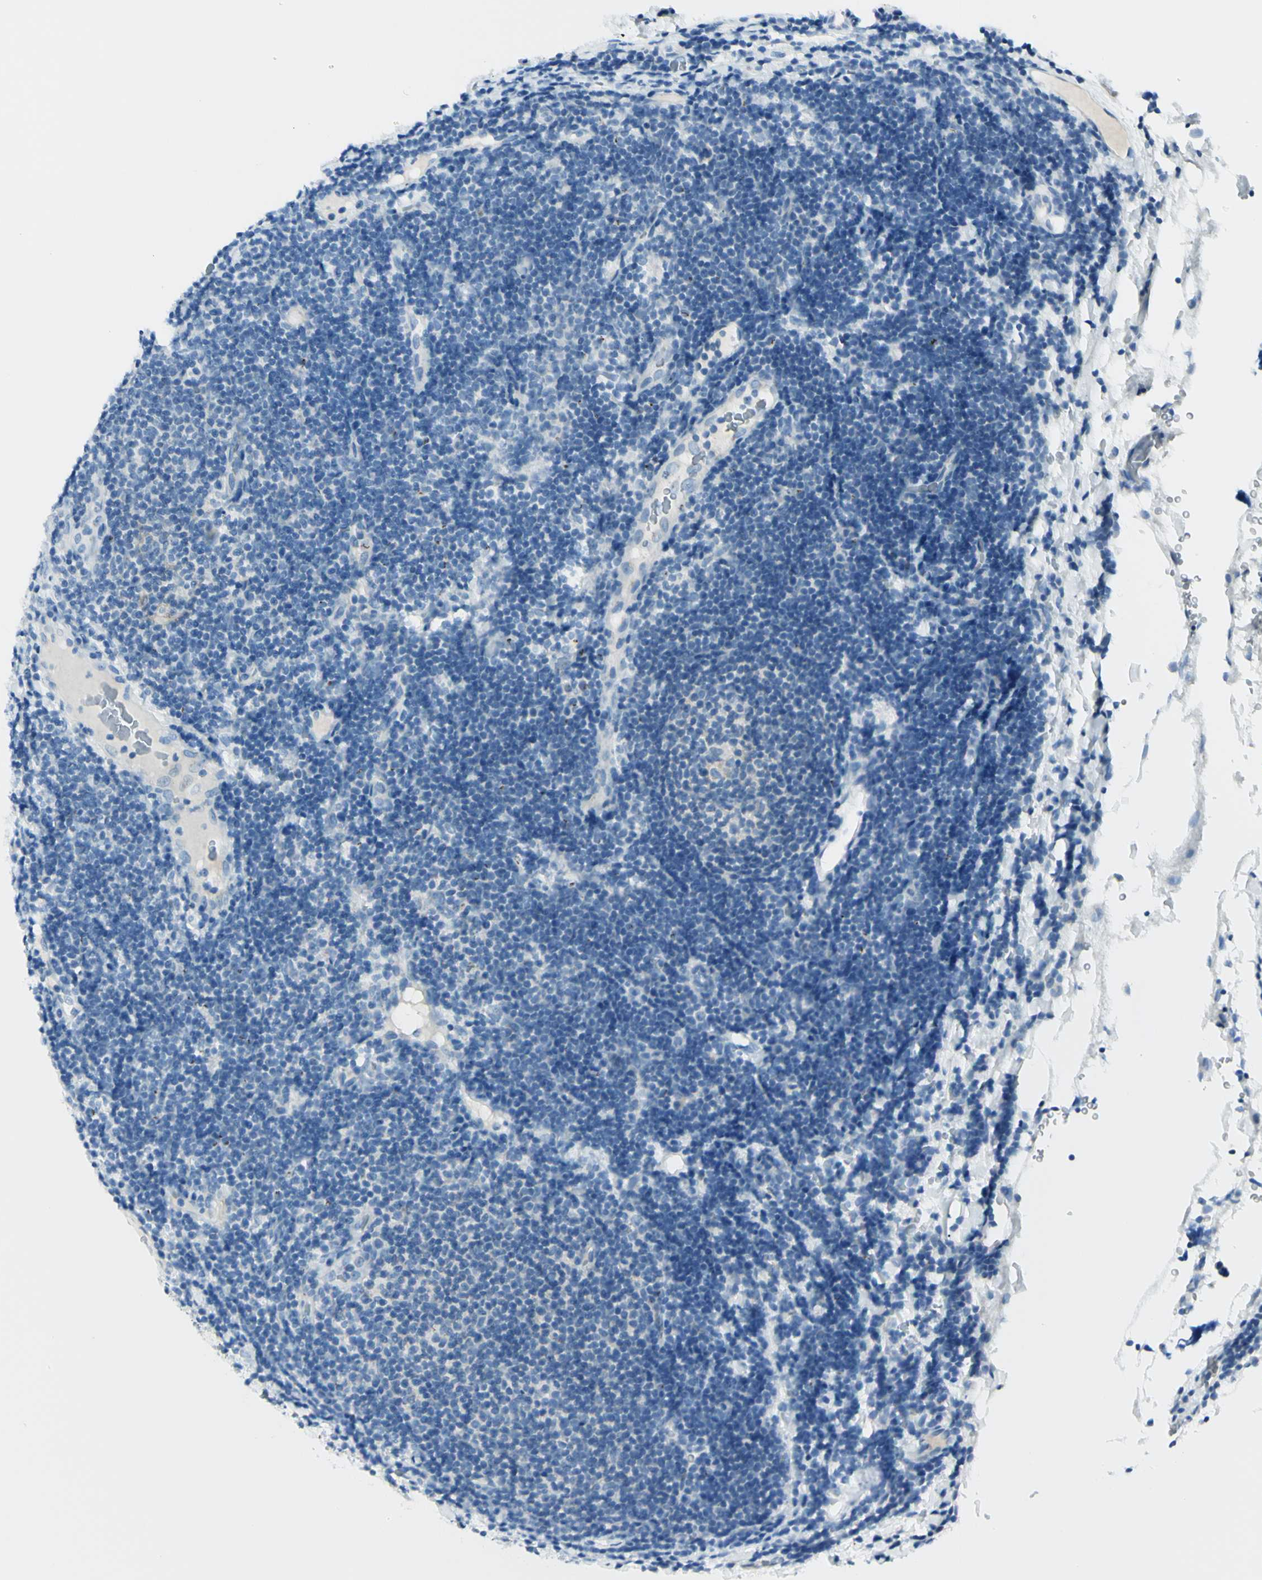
{"staining": {"intensity": "negative", "quantity": "none", "location": "none"}, "tissue": "lymphoma", "cell_type": "Tumor cells", "image_type": "cancer", "snomed": [{"axis": "morphology", "description": "Malignant lymphoma, non-Hodgkin's type, Low grade"}, {"axis": "topography", "description": "Lymph node"}], "caption": "High magnification brightfield microscopy of lymphoma stained with DAB (3,3'-diaminobenzidine) (brown) and counterstained with hematoxylin (blue): tumor cells show no significant expression.", "gene": "B4GALT1", "patient": {"sex": "male", "age": 83}}